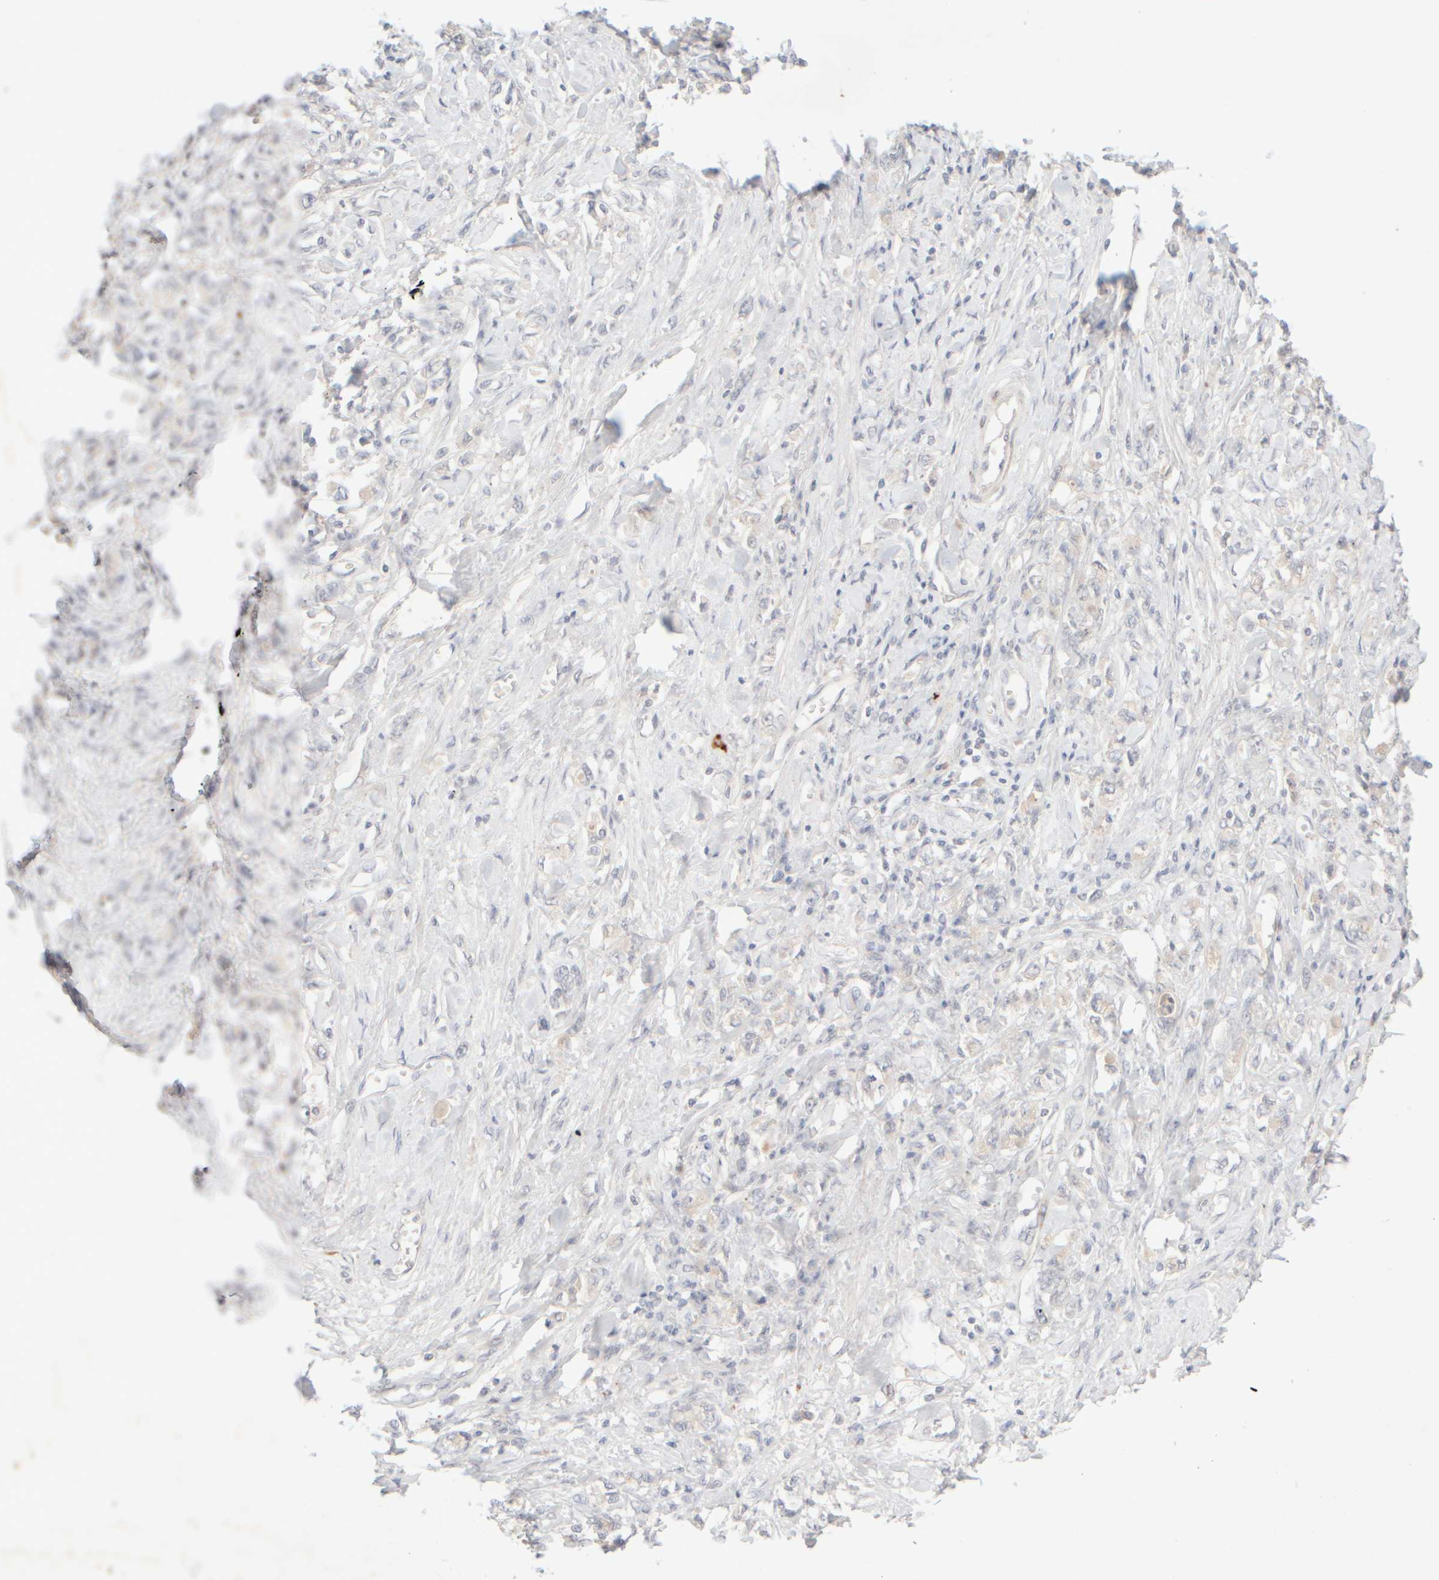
{"staining": {"intensity": "negative", "quantity": "none", "location": "none"}, "tissue": "stomach cancer", "cell_type": "Tumor cells", "image_type": "cancer", "snomed": [{"axis": "morphology", "description": "Adenocarcinoma, NOS"}, {"axis": "topography", "description": "Stomach"}], "caption": "A histopathology image of human adenocarcinoma (stomach) is negative for staining in tumor cells.", "gene": "SNTB1", "patient": {"sex": "female", "age": 76}}